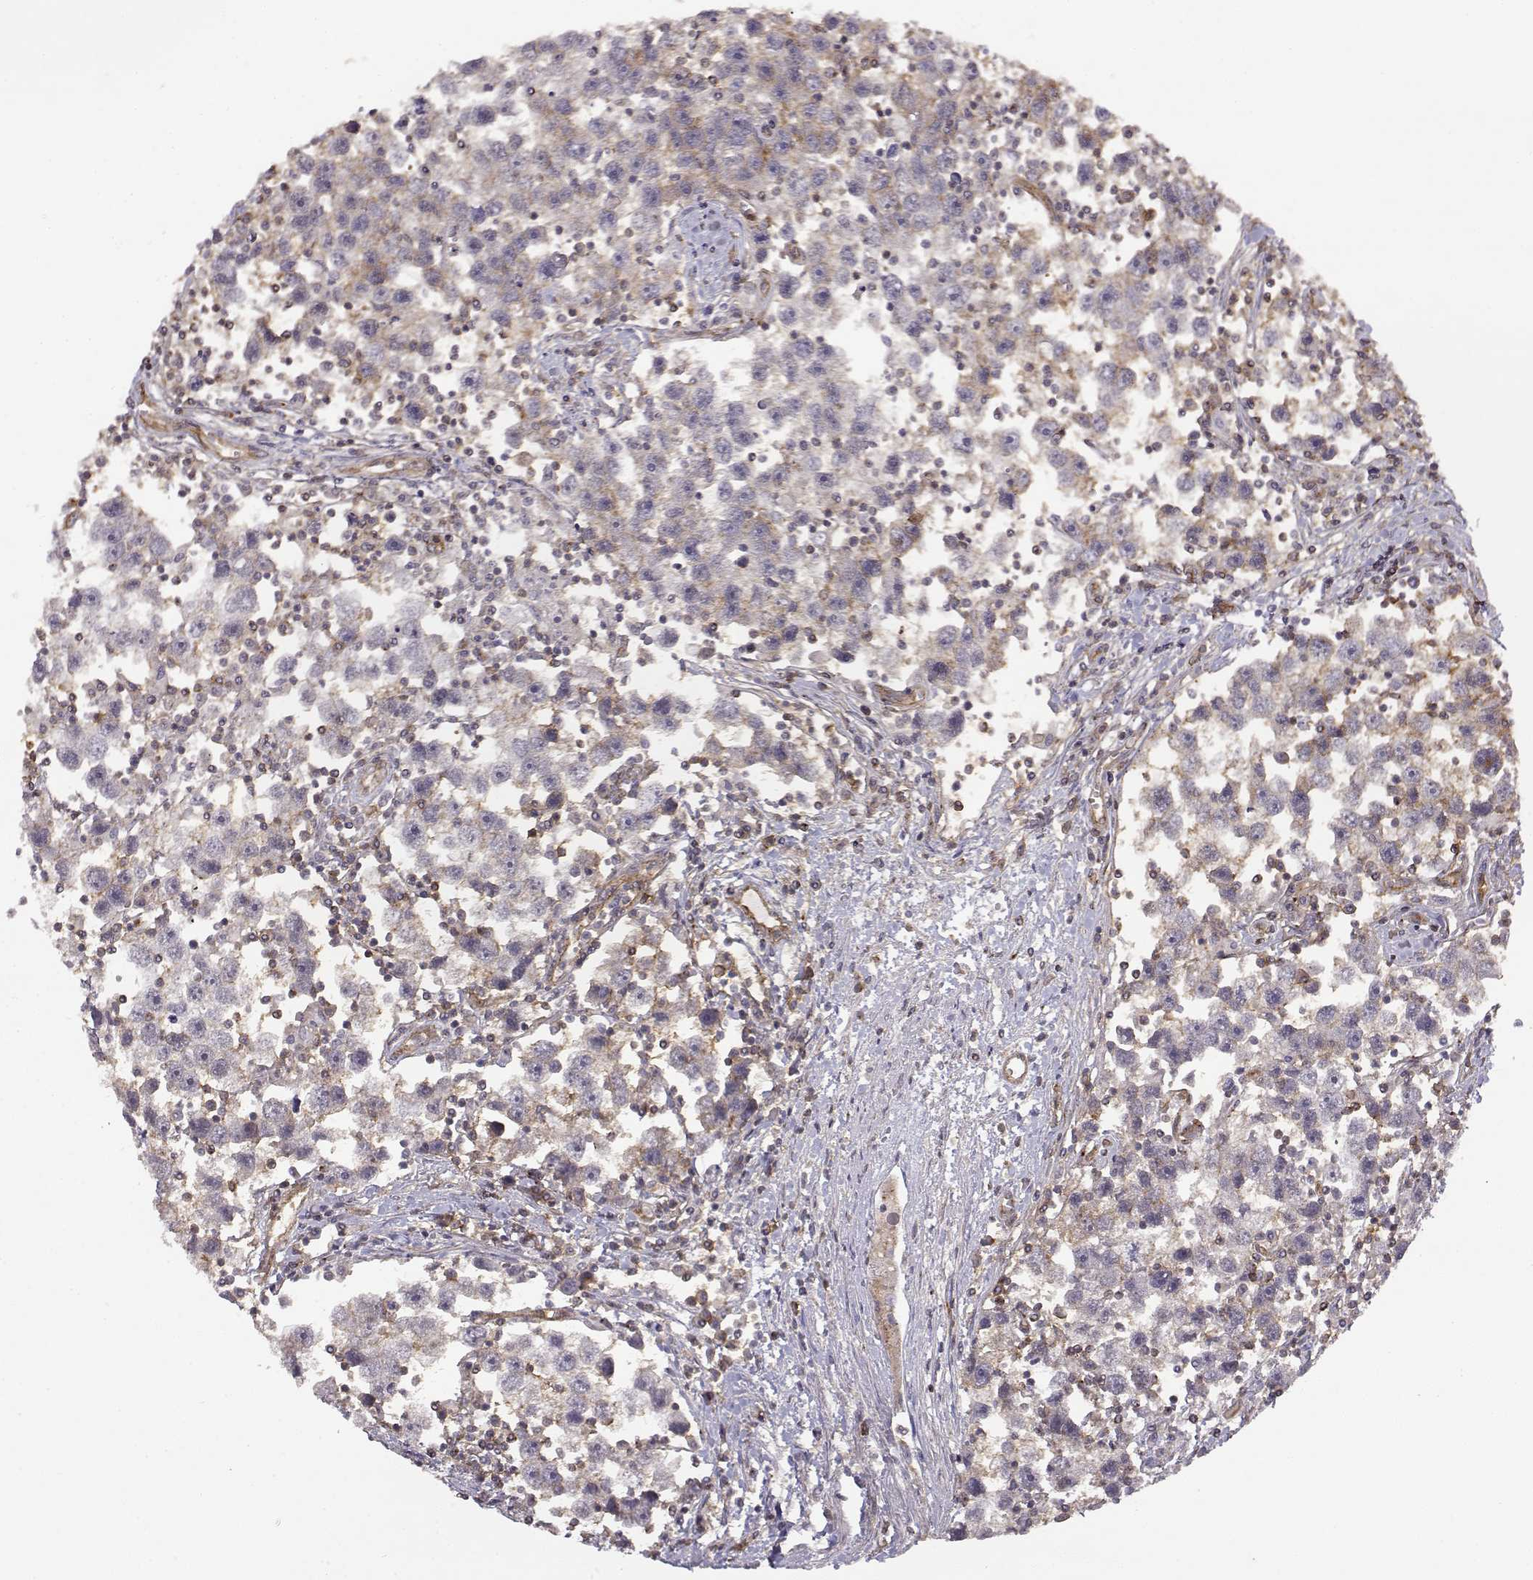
{"staining": {"intensity": "weak", "quantity": "<25%", "location": "cytoplasmic/membranous"}, "tissue": "testis cancer", "cell_type": "Tumor cells", "image_type": "cancer", "snomed": [{"axis": "morphology", "description": "Seminoma, NOS"}, {"axis": "topography", "description": "Testis"}], "caption": "Human testis cancer (seminoma) stained for a protein using immunohistochemistry (IHC) reveals no expression in tumor cells.", "gene": "IFITM1", "patient": {"sex": "male", "age": 30}}